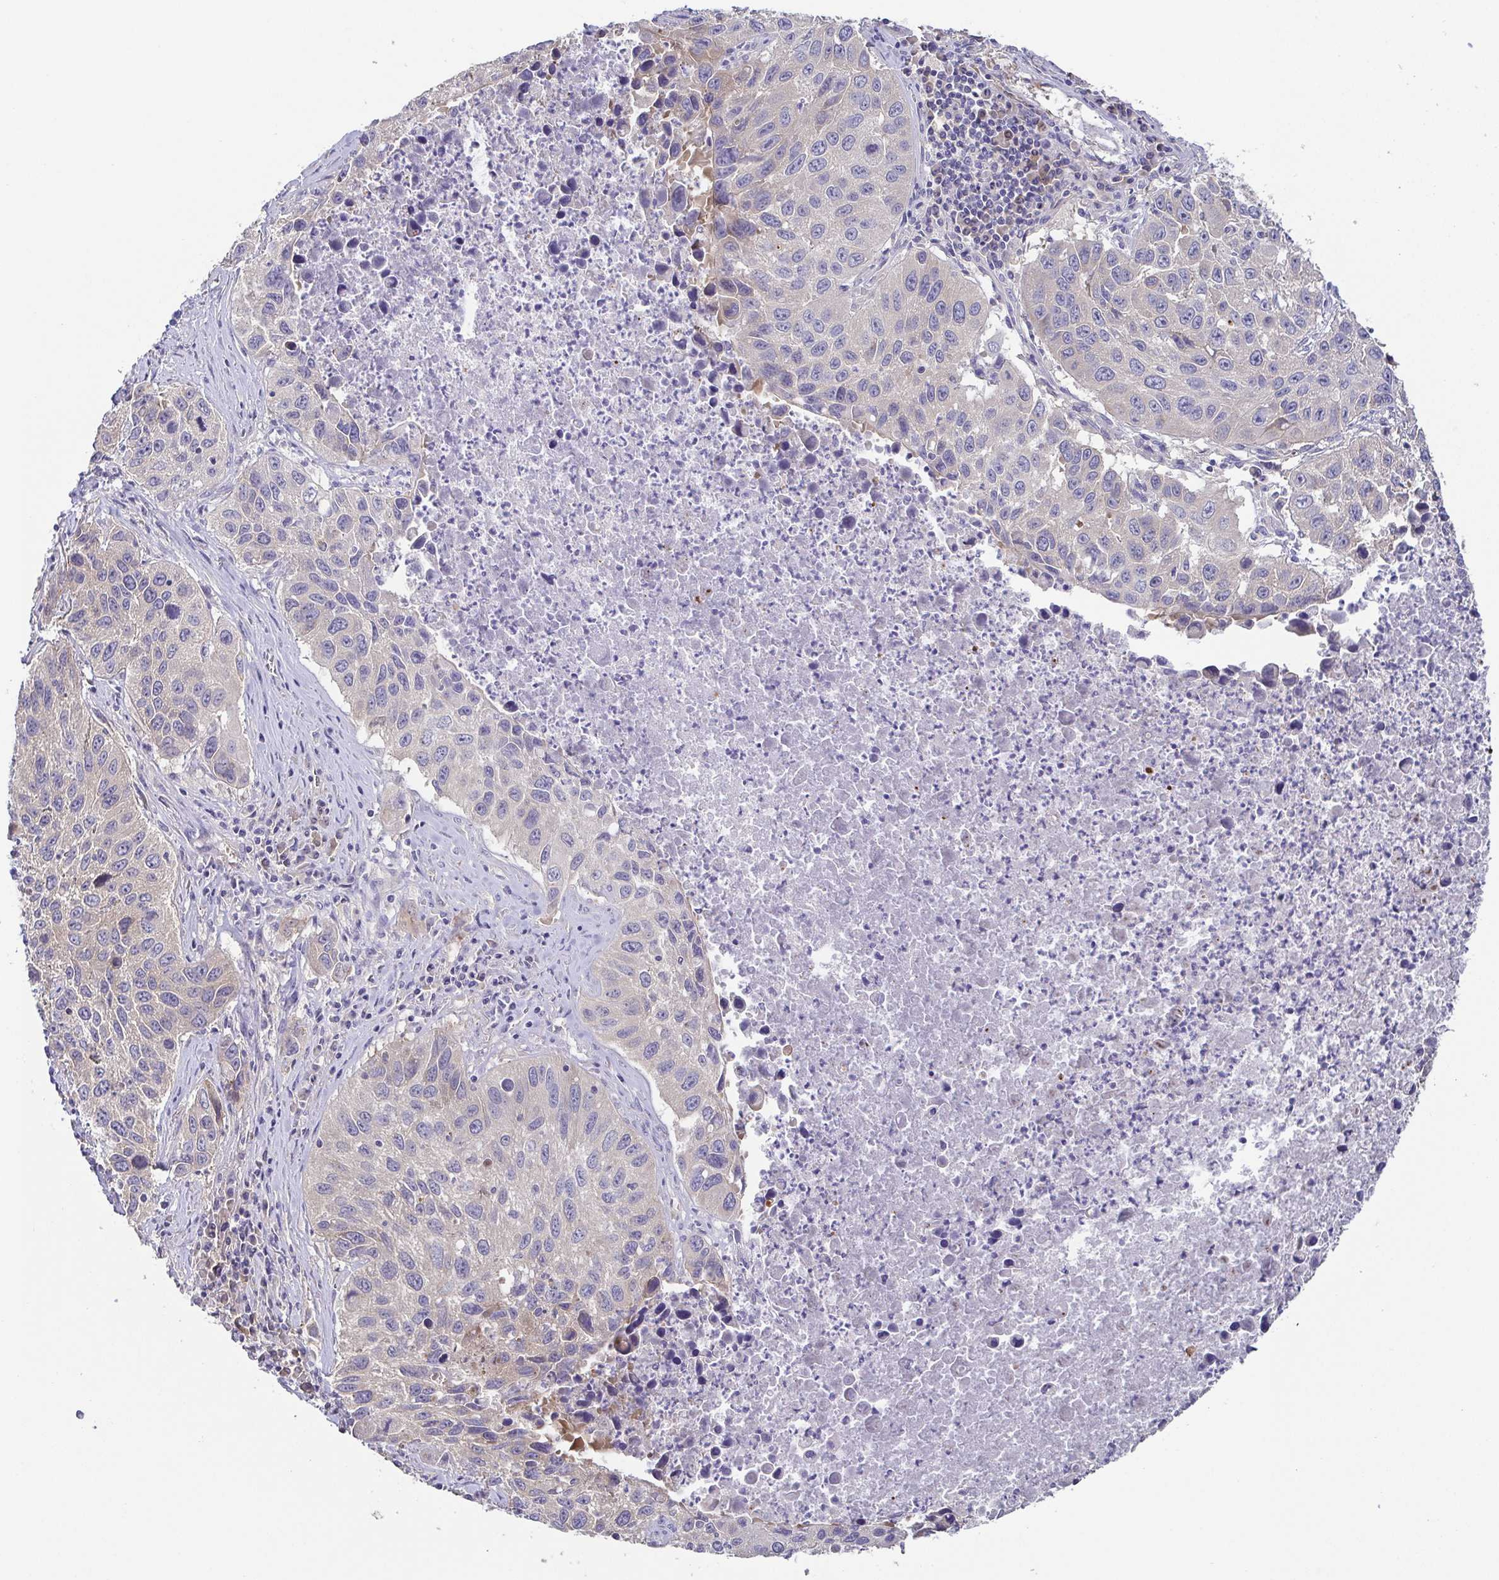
{"staining": {"intensity": "negative", "quantity": "none", "location": "none"}, "tissue": "lung cancer", "cell_type": "Tumor cells", "image_type": "cancer", "snomed": [{"axis": "morphology", "description": "Squamous cell carcinoma, NOS"}, {"axis": "topography", "description": "Lung"}], "caption": "A histopathology image of human squamous cell carcinoma (lung) is negative for staining in tumor cells.", "gene": "EIF3D", "patient": {"sex": "female", "age": 61}}